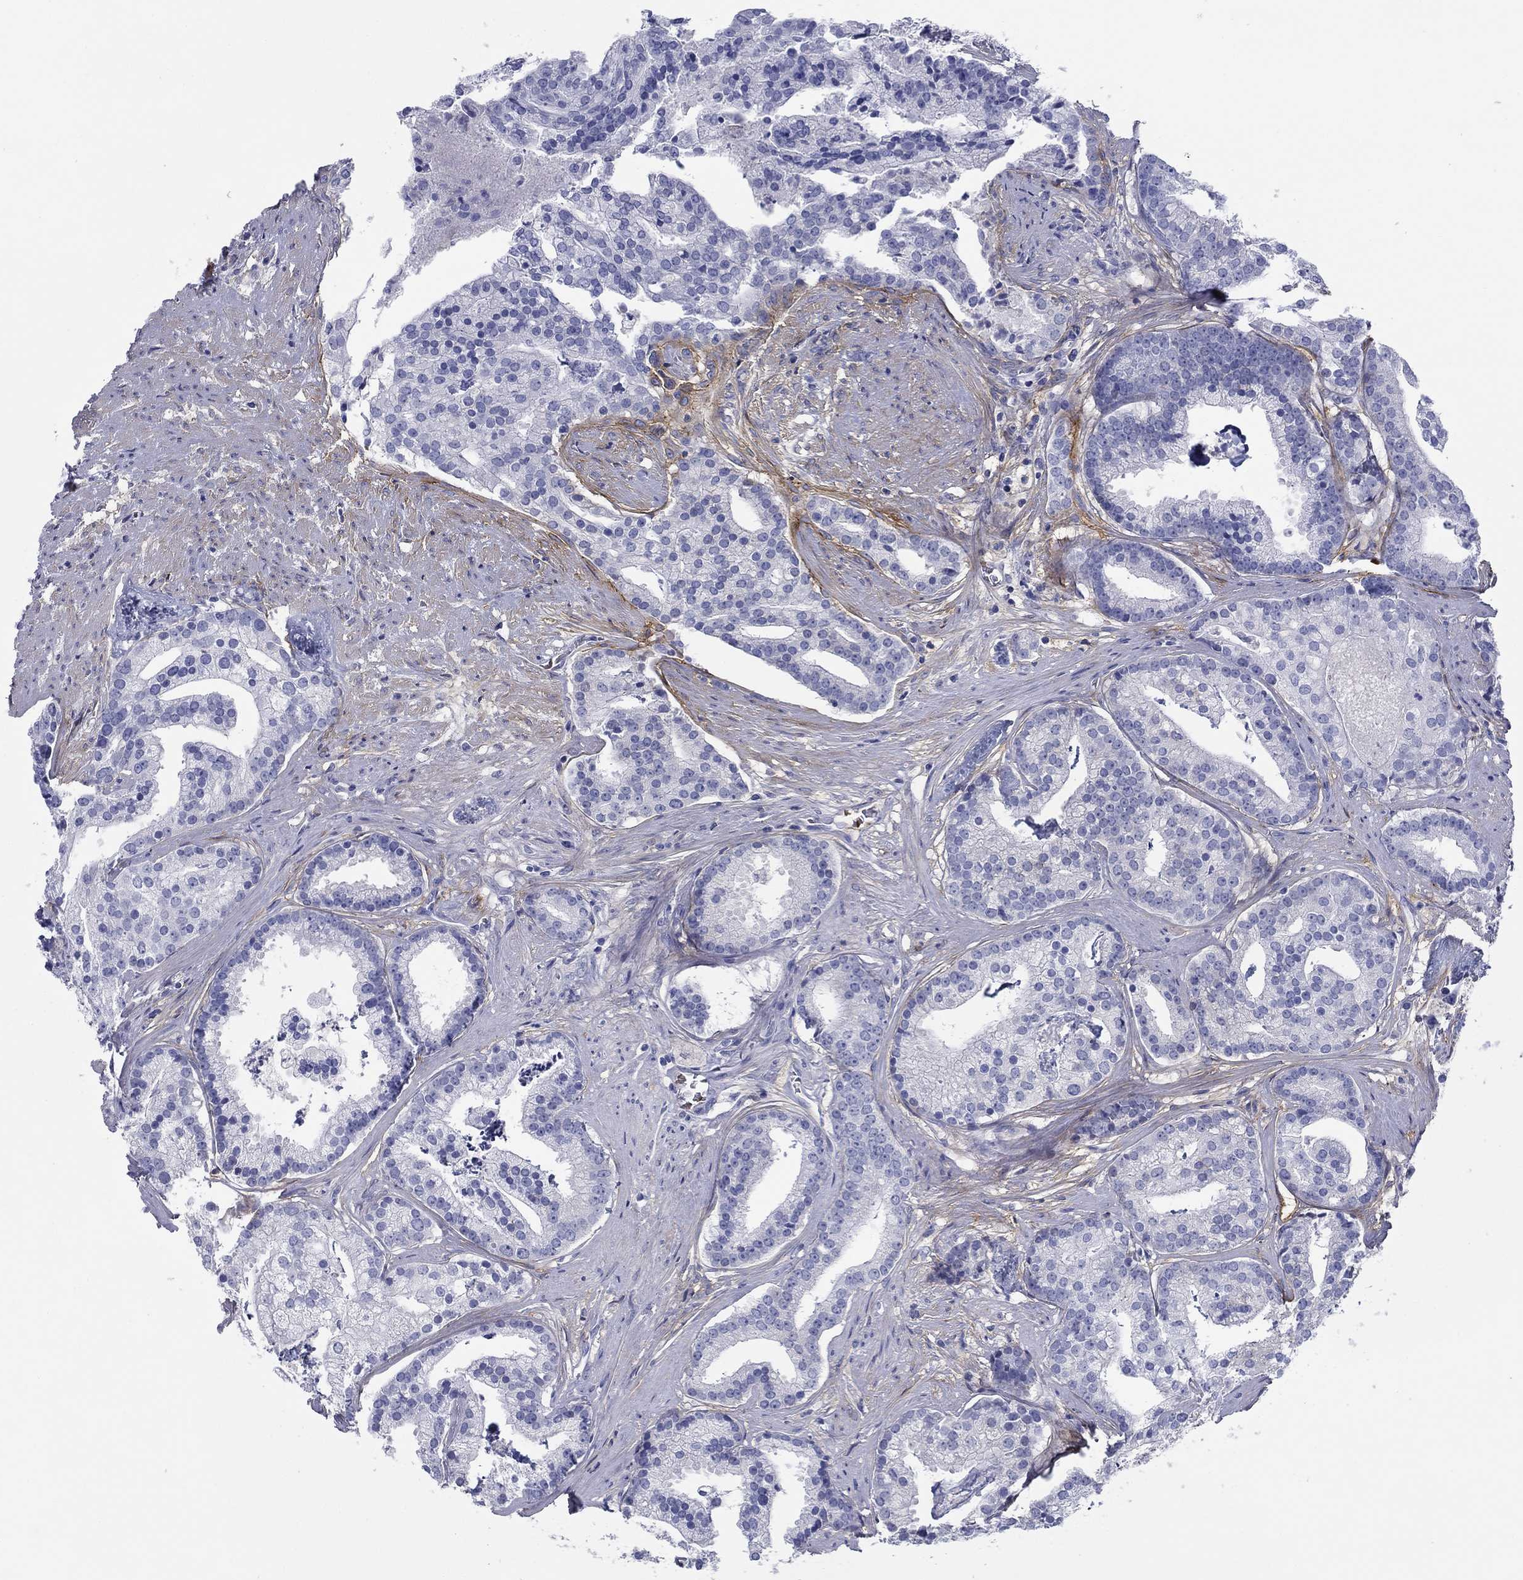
{"staining": {"intensity": "negative", "quantity": "none", "location": "none"}, "tissue": "prostate cancer", "cell_type": "Tumor cells", "image_type": "cancer", "snomed": [{"axis": "morphology", "description": "Adenocarcinoma, NOS"}, {"axis": "topography", "description": "Prostate and seminal vesicle, NOS"}, {"axis": "topography", "description": "Prostate"}], "caption": "The micrograph reveals no staining of tumor cells in prostate cancer (adenocarcinoma). The staining is performed using DAB (3,3'-diaminobenzidine) brown chromogen with nuclei counter-stained in using hematoxylin.", "gene": "GPC1", "patient": {"sex": "male", "age": 44}}